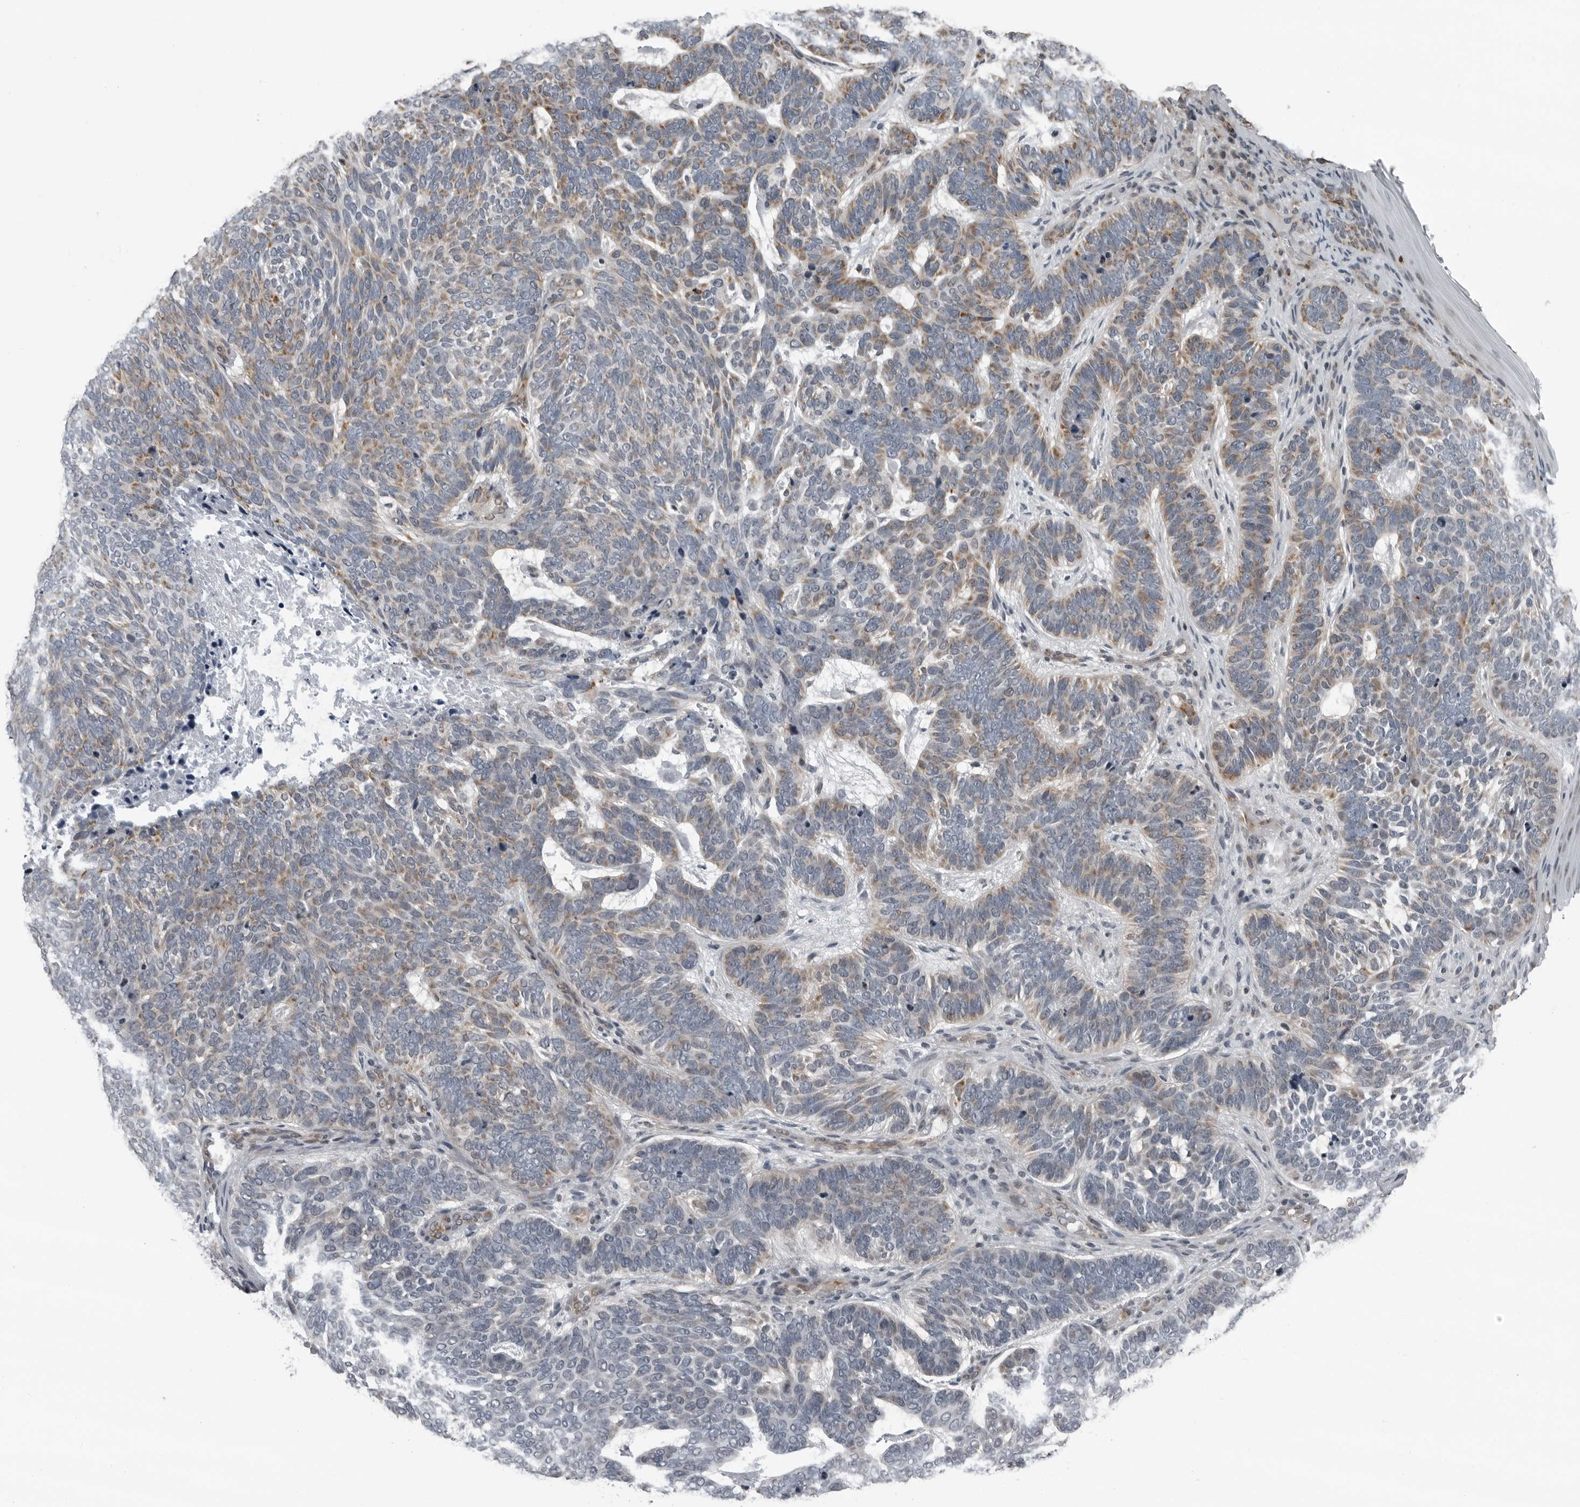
{"staining": {"intensity": "moderate", "quantity": "25%-75%", "location": "cytoplasmic/membranous"}, "tissue": "skin cancer", "cell_type": "Tumor cells", "image_type": "cancer", "snomed": [{"axis": "morphology", "description": "Basal cell carcinoma"}, {"axis": "topography", "description": "Skin"}], "caption": "Basal cell carcinoma (skin) tissue displays moderate cytoplasmic/membranous expression in about 25%-75% of tumor cells, visualized by immunohistochemistry.", "gene": "RTCA", "patient": {"sex": "female", "age": 85}}